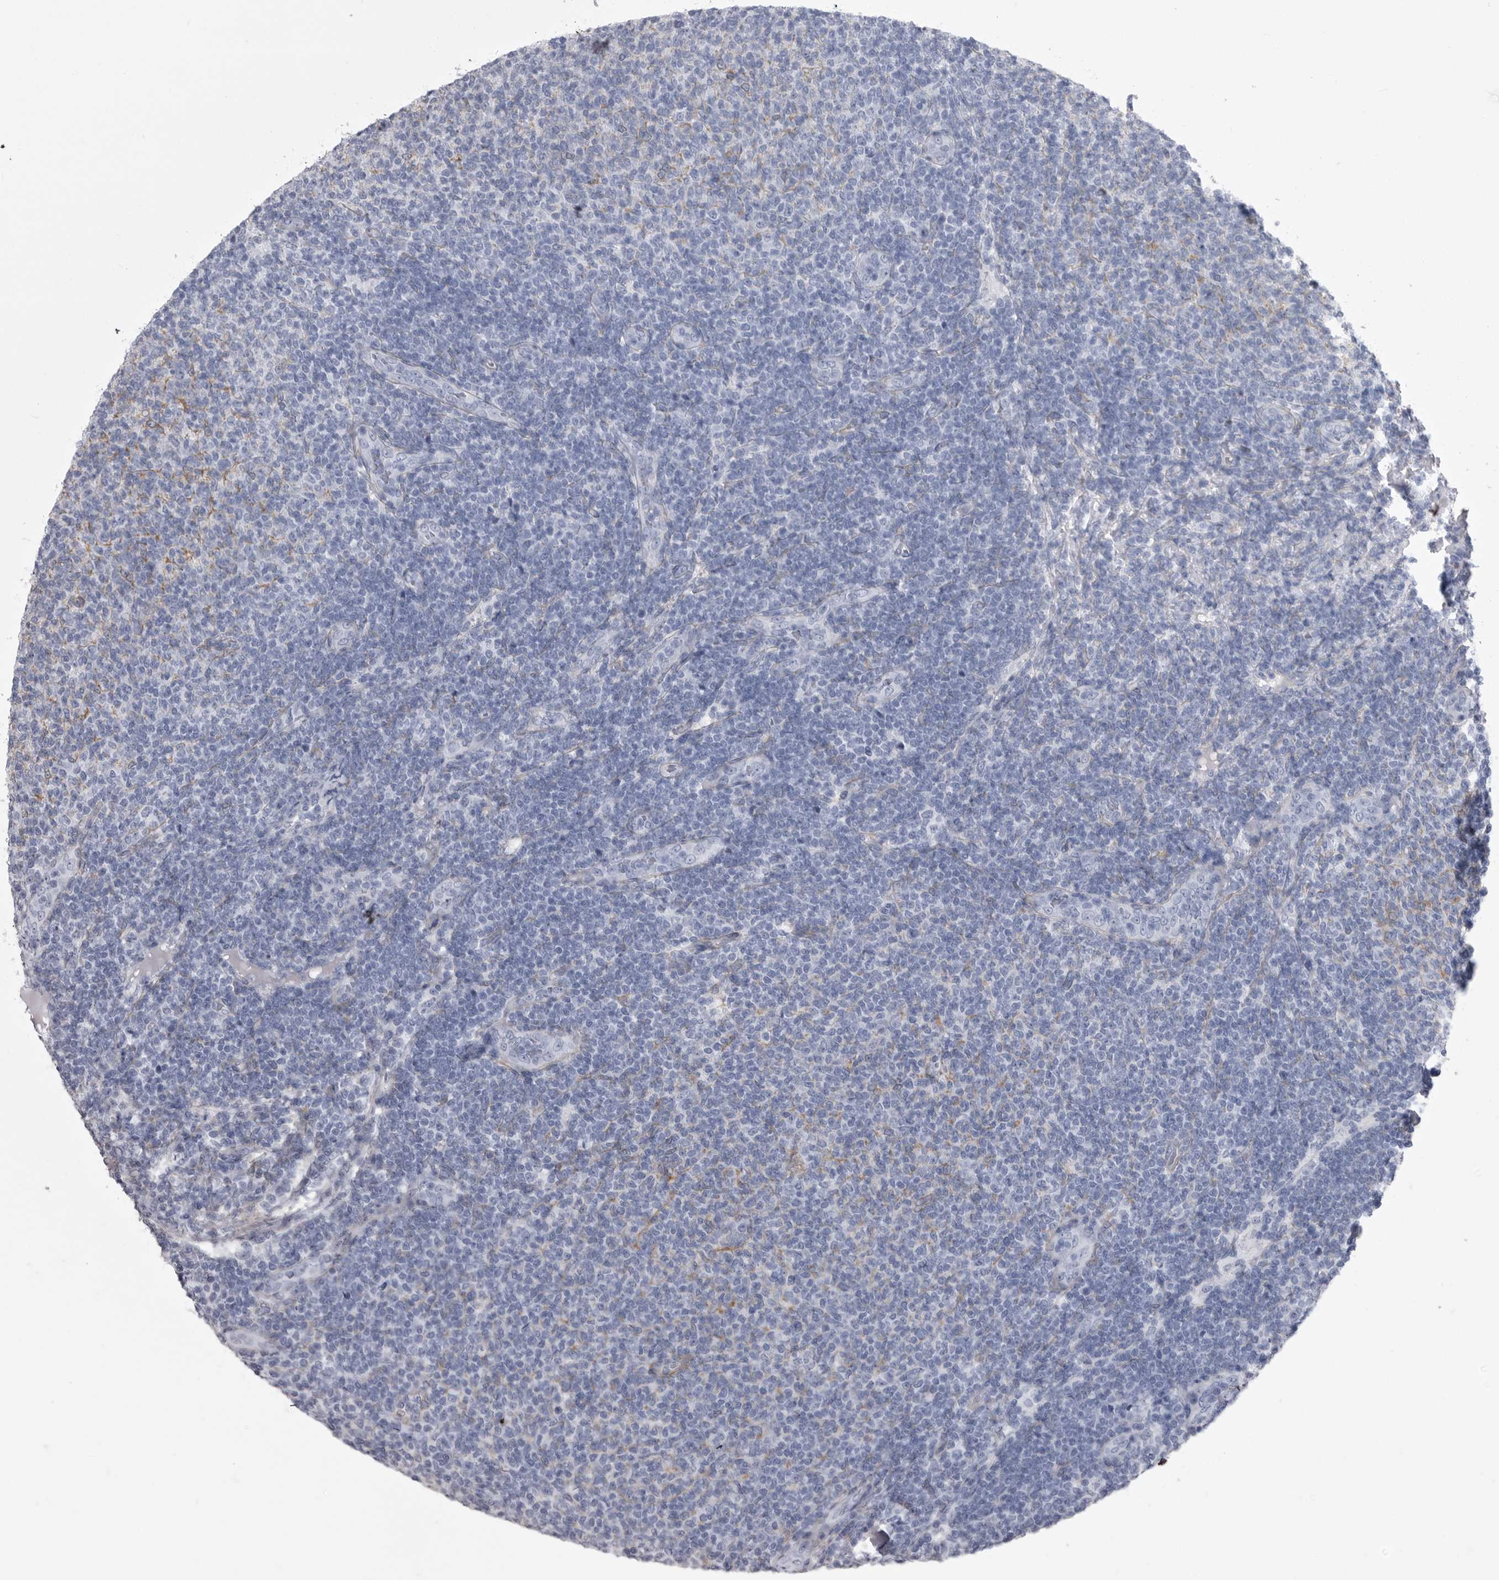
{"staining": {"intensity": "negative", "quantity": "none", "location": "none"}, "tissue": "lymphoma", "cell_type": "Tumor cells", "image_type": "cancer", "snomed": [{"axis": "morphology", "description": "Malignant lymphoma, non-Hodgkin's type, Low grade"}, {"axis": "topography", "description": "Lymph node"}], "caption": "IHC photomicrograph of neoplastic tissue: low-grade malignant lymphoma, non-Hodgkin's type stained with DAB (3,3'-diaminobenzidine) exhibits no significant protein staining in tumor cells.", "gene": "ANK2", "patient": {"sex": "male", "age": 66}}